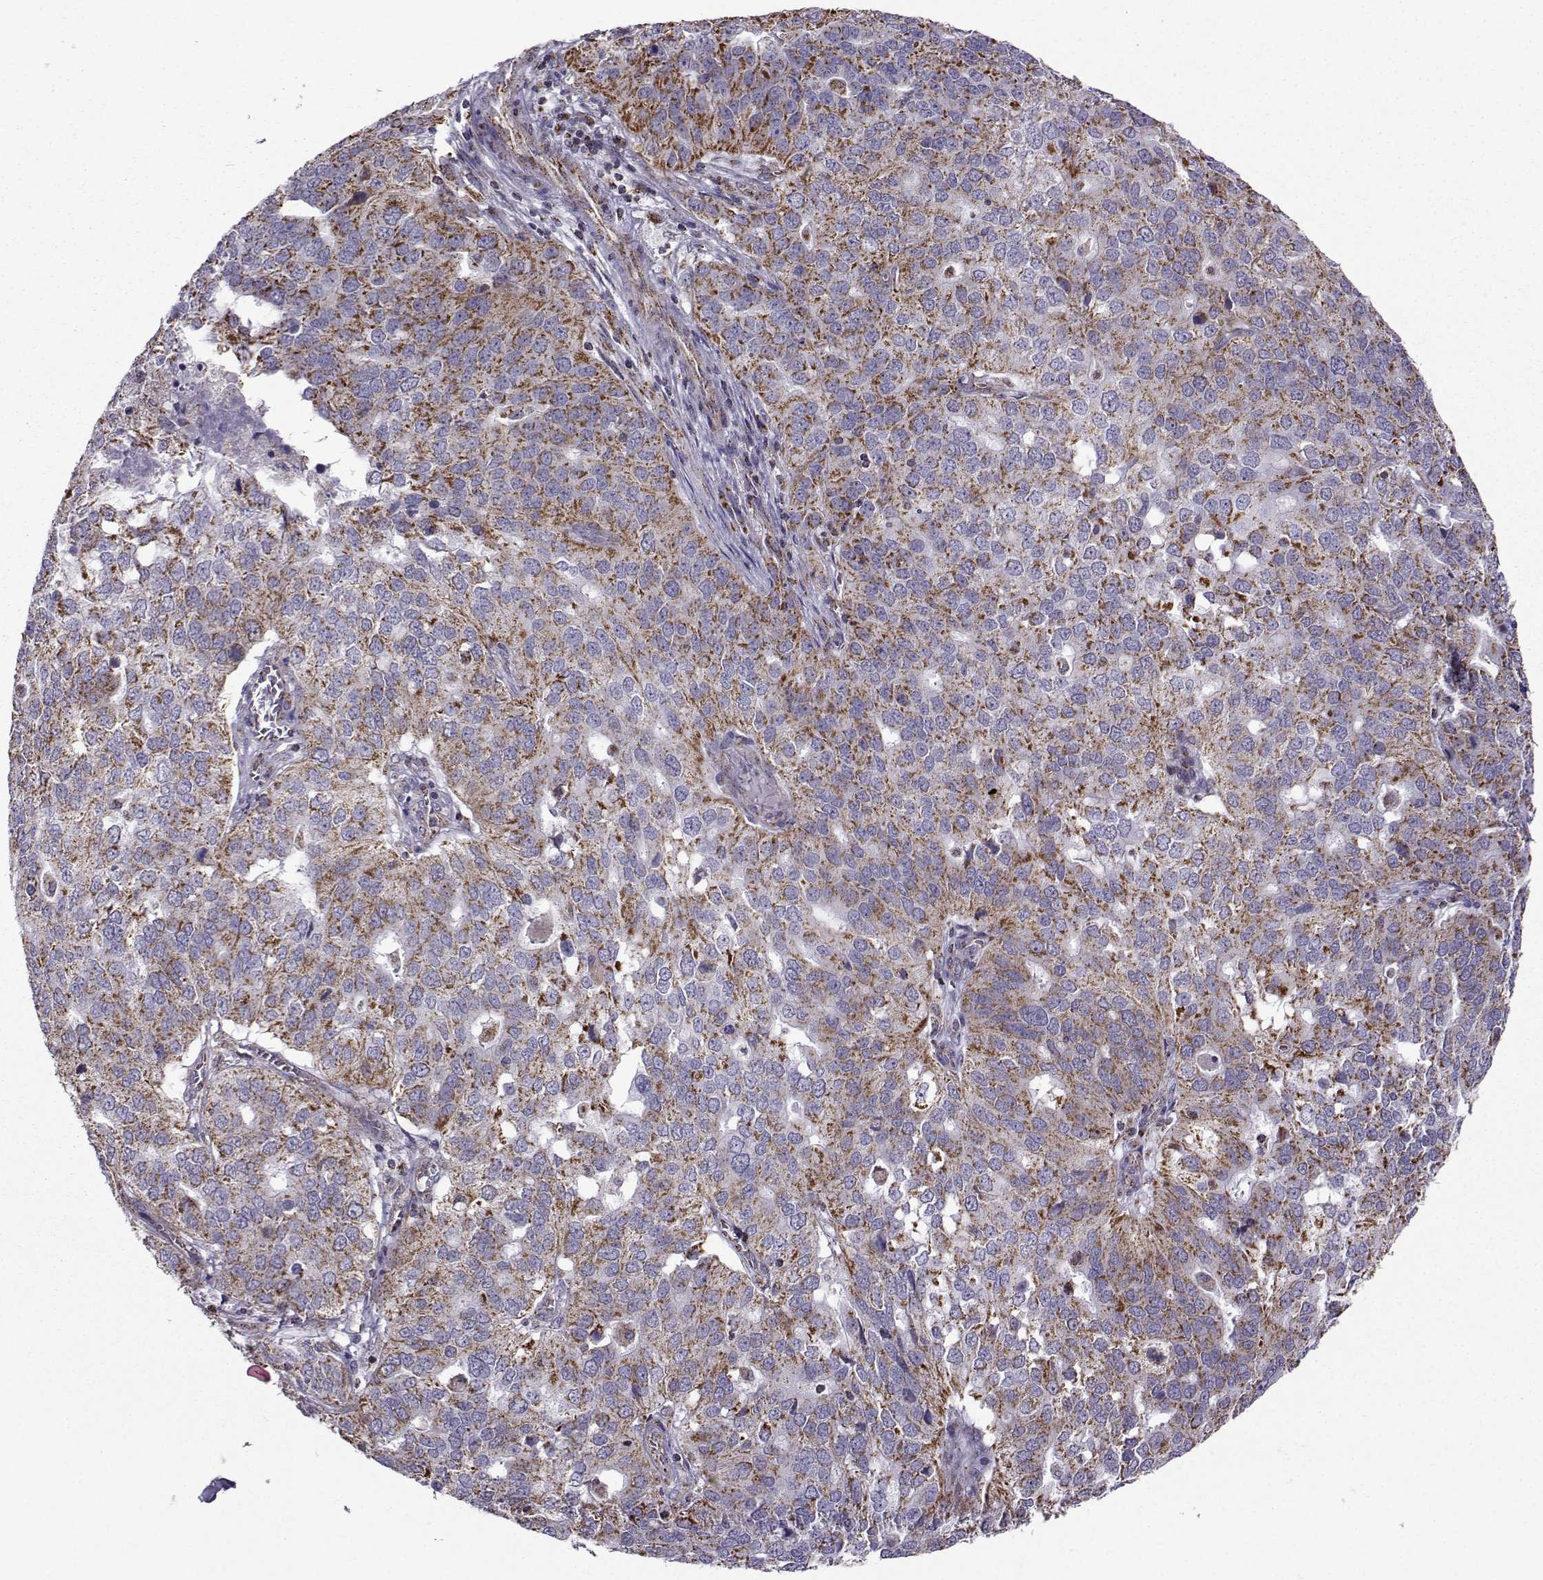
{"staining": {"intensity": "strong", "quantity": ">75%", "location": "cytoplasmic/membranous"}, "tissue": "ovarian cancer", "cell_type": "Tumor cells", "image_type": "cancer", "snomed": [{"axis": "morphology", "description": "Carcinoma, endometroid"}, {"axis": "topography", "description": "Soft tissue"}, {"axis": "topography", "description": "Ovary"}], "caption": "High-magnification brightfield microscopy of ovarian cancer stained with DAB (3,3'-diaminobenzidine) (brown) and counterstained with hematoxylin (blue). tumor cells exhibit strong cytoplasmic/membranous staining is appreciated in approximately>75% of cells. (DAB (3,3'-diaminobenzidine) IHC, brown staining for protein, blue staining for nuclei).", "gene": "NECAB3", "patient": {"sex": "female", "age": 52}}